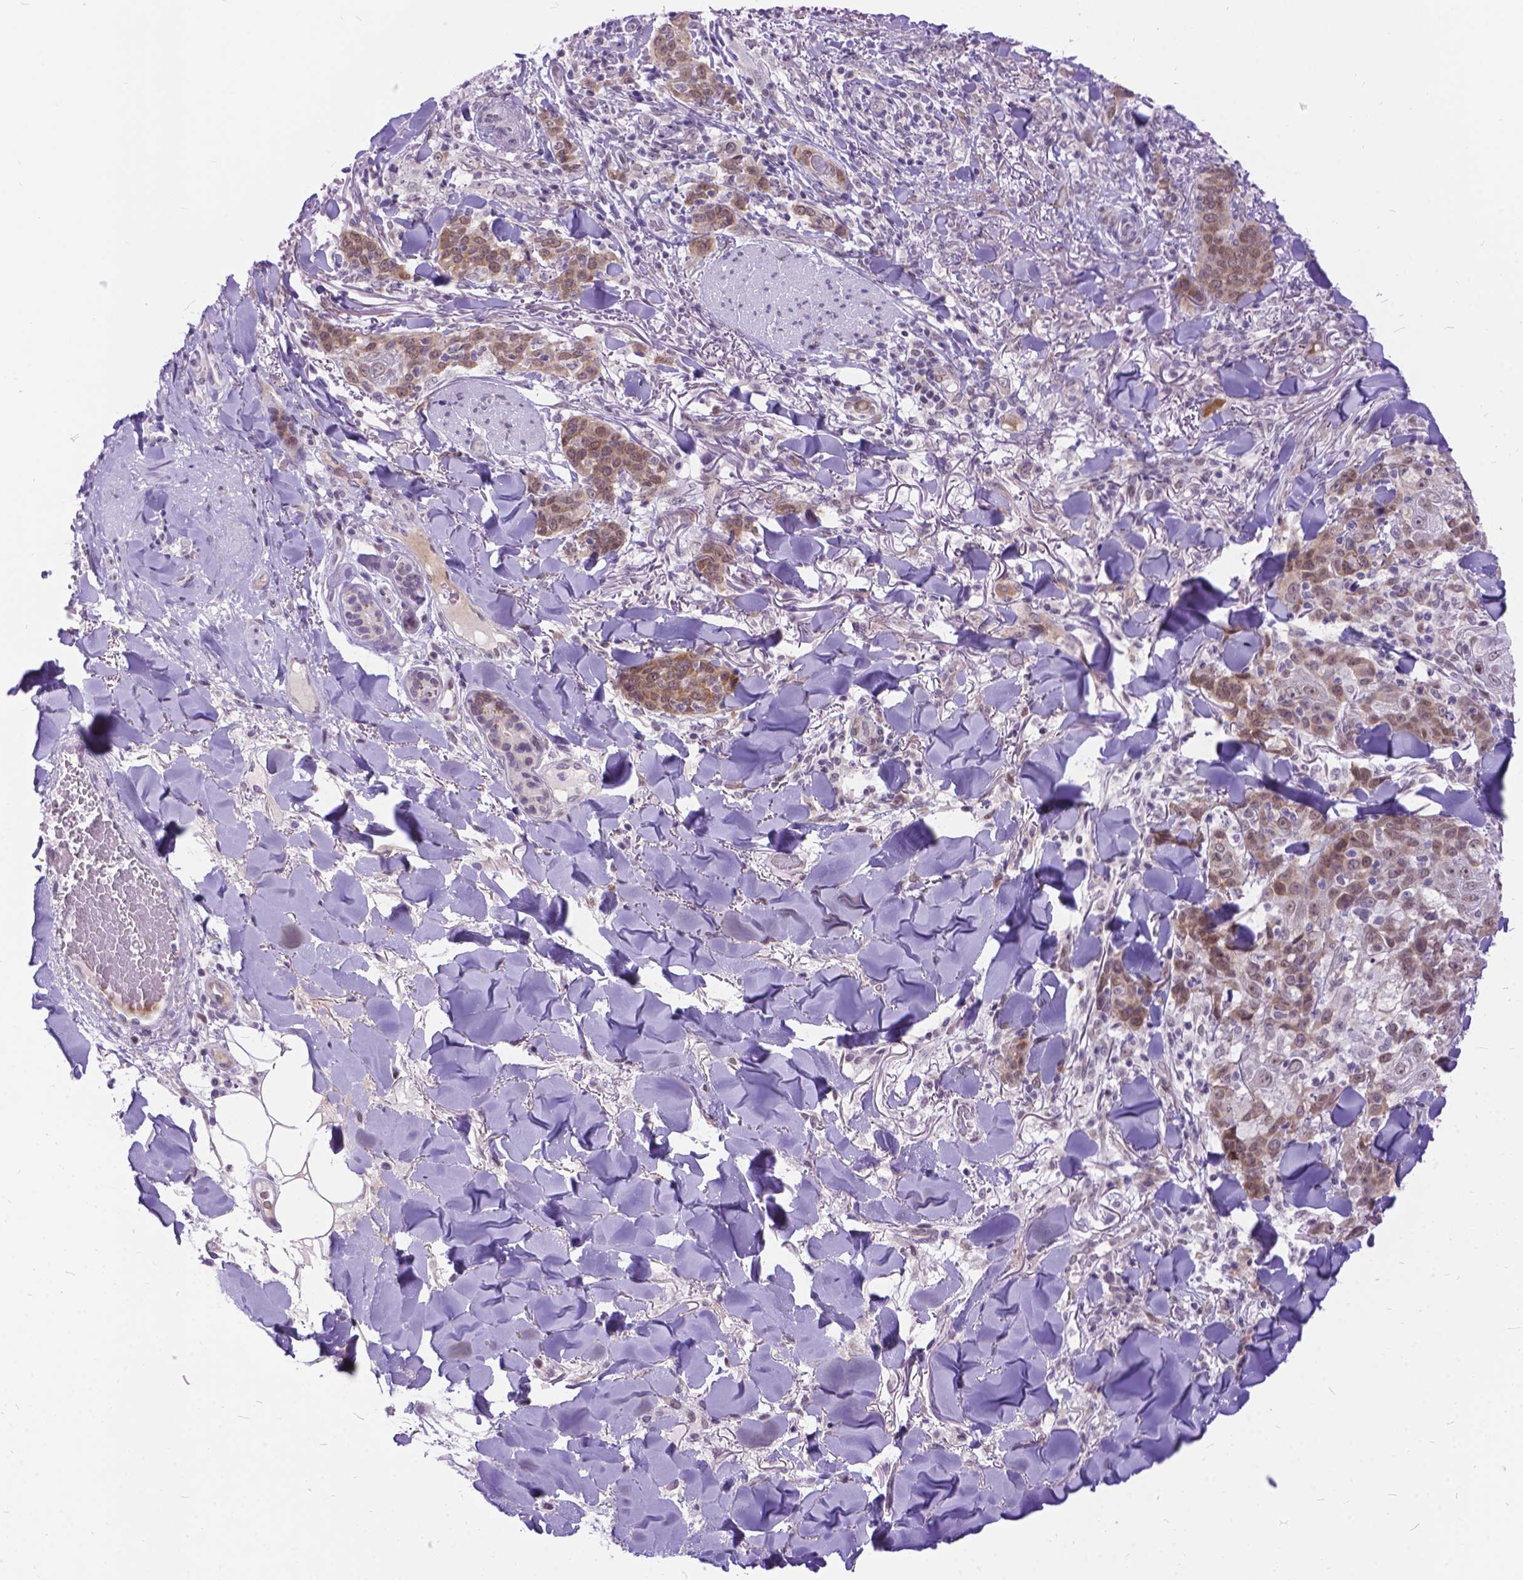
{"staining": {"intensity": "moderate", "quantity": "<25%", "location": "cytoplasmic/membranous,nuclear"}, "tissue": "skin cancer", "cell_type": "Tumor cells", "image_type": "cancer", "snomed": [{"axis": "morphology", "description": "Normal tissue, NOS"}, {"axis": "morphology", "description": "Squamous cell carcinoma, NOS"}, {"axis": "topography", "description": "Skin"}], "caption": "Immunohistochemical staining of skin cancer exhibits low levels of moderate cytoplasmic/membranous and nuclear positivity in about <25% of tumor cells. The staining is performed using DAB (3,3'-diaminobenzidine) brown chromogen to label protein expression. The nuclei are counter-stained blue using hematoxylin.", "gene": "FAM124B", "patient": {"sex": "female", "age": 83}}